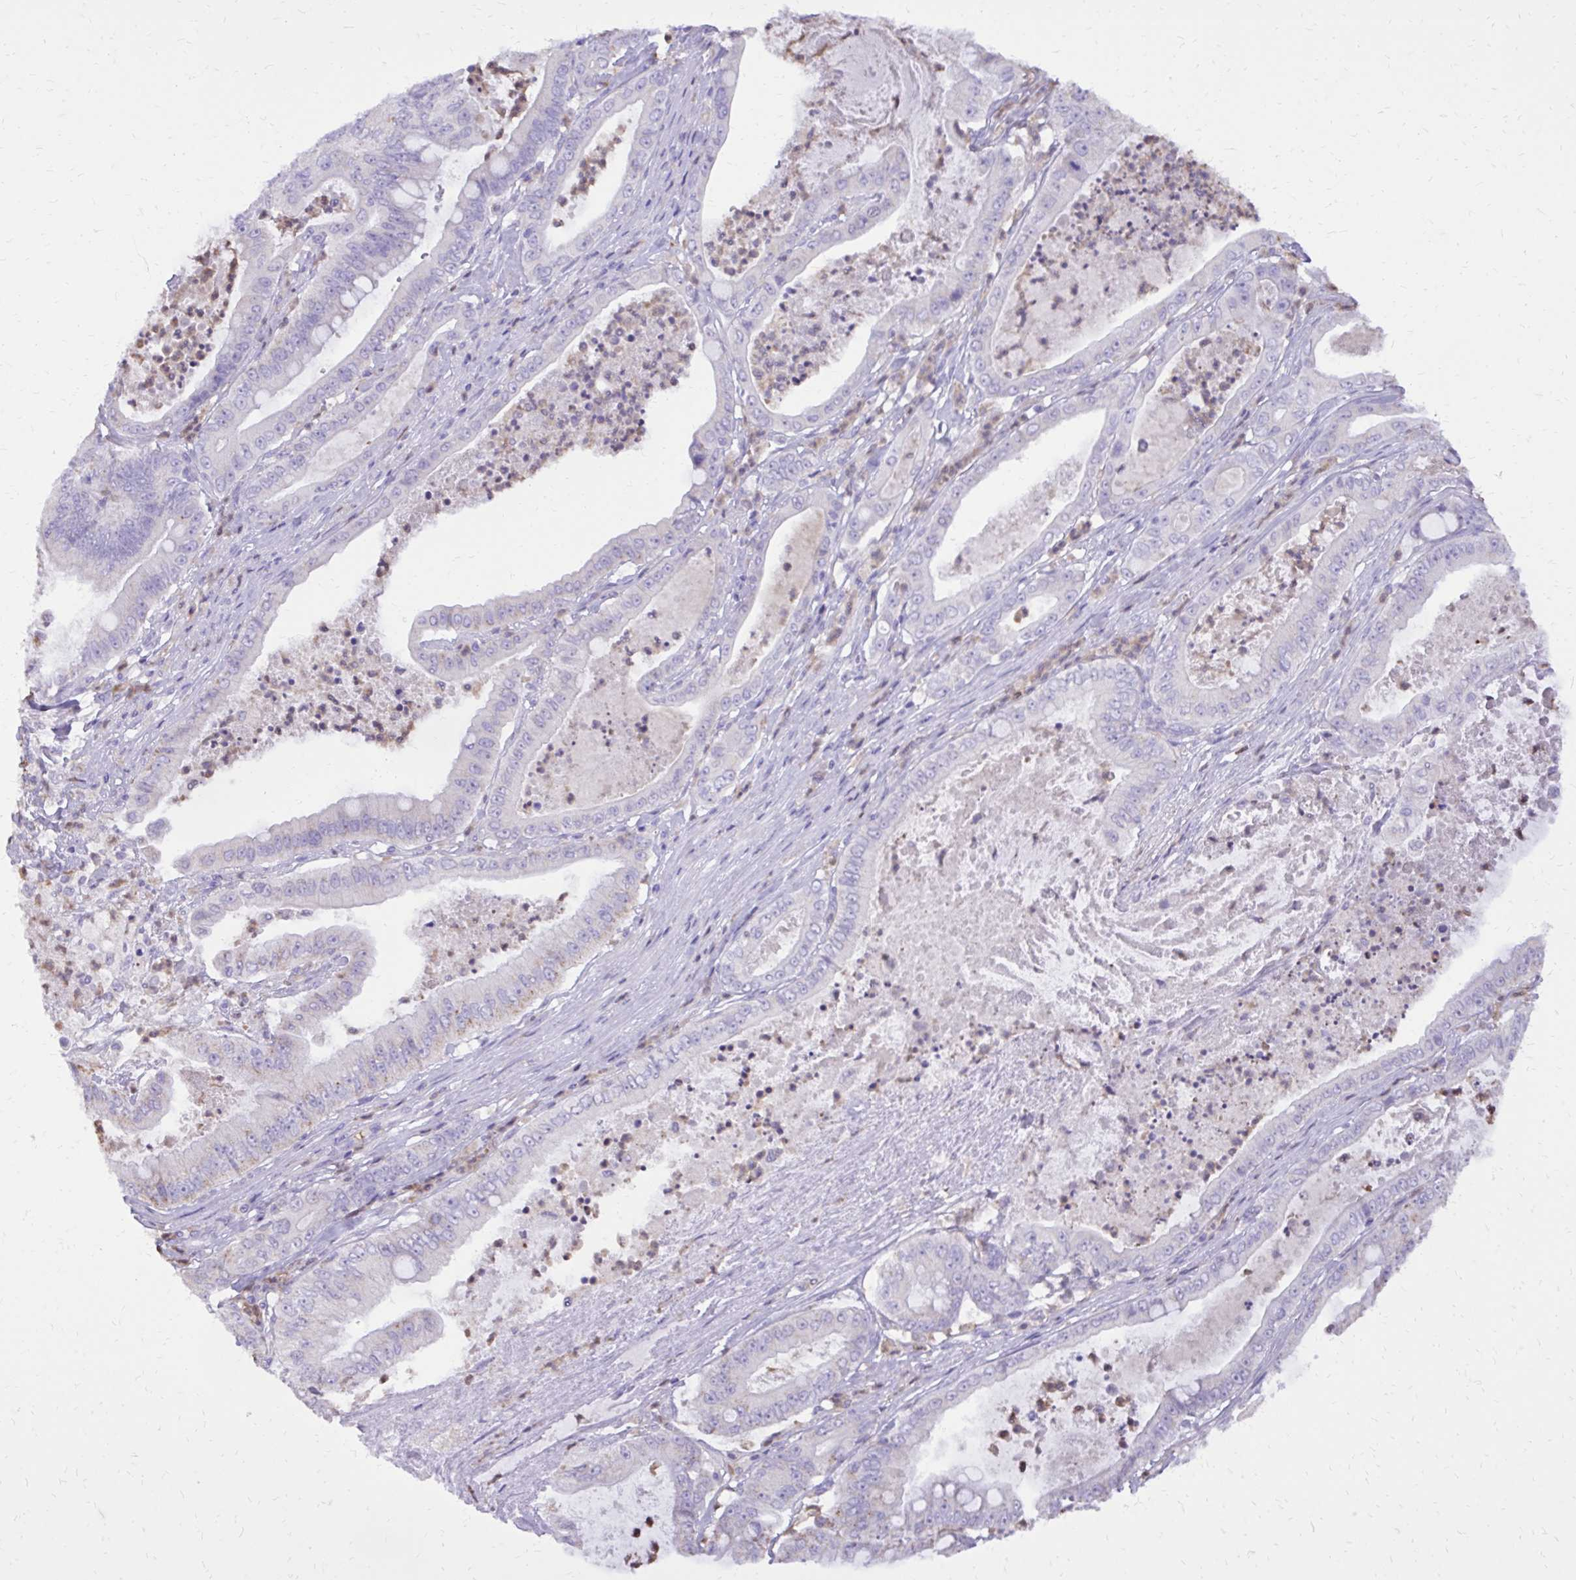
{"staining": {"intensity": "negative", "quantity": "none", "location": "none"}, "tissue": "pancreatic cancer", "cell_type": "Tumor cells", "image_type": "cancer", "snomed": [{"axis": "morphology", "description": "Adenocarcinoma, NOS"}, {"axis": "topography", "description": "Pancreas"}], "caption": "A high-resolution photomicrograph shows immunohistochemistry staining of adenocarcinoma (pancreatic), which demonstrates no significant staining in tumor cells. The staining was performed using DAB (3,3'-diaminobenzidine) to visualize the protein expression in brown, while the nuclei were stained in blue with hematoxylin (Magnification: 20x).", "gene": "CAT", "patient": {"sex": "male", "age": 71}}